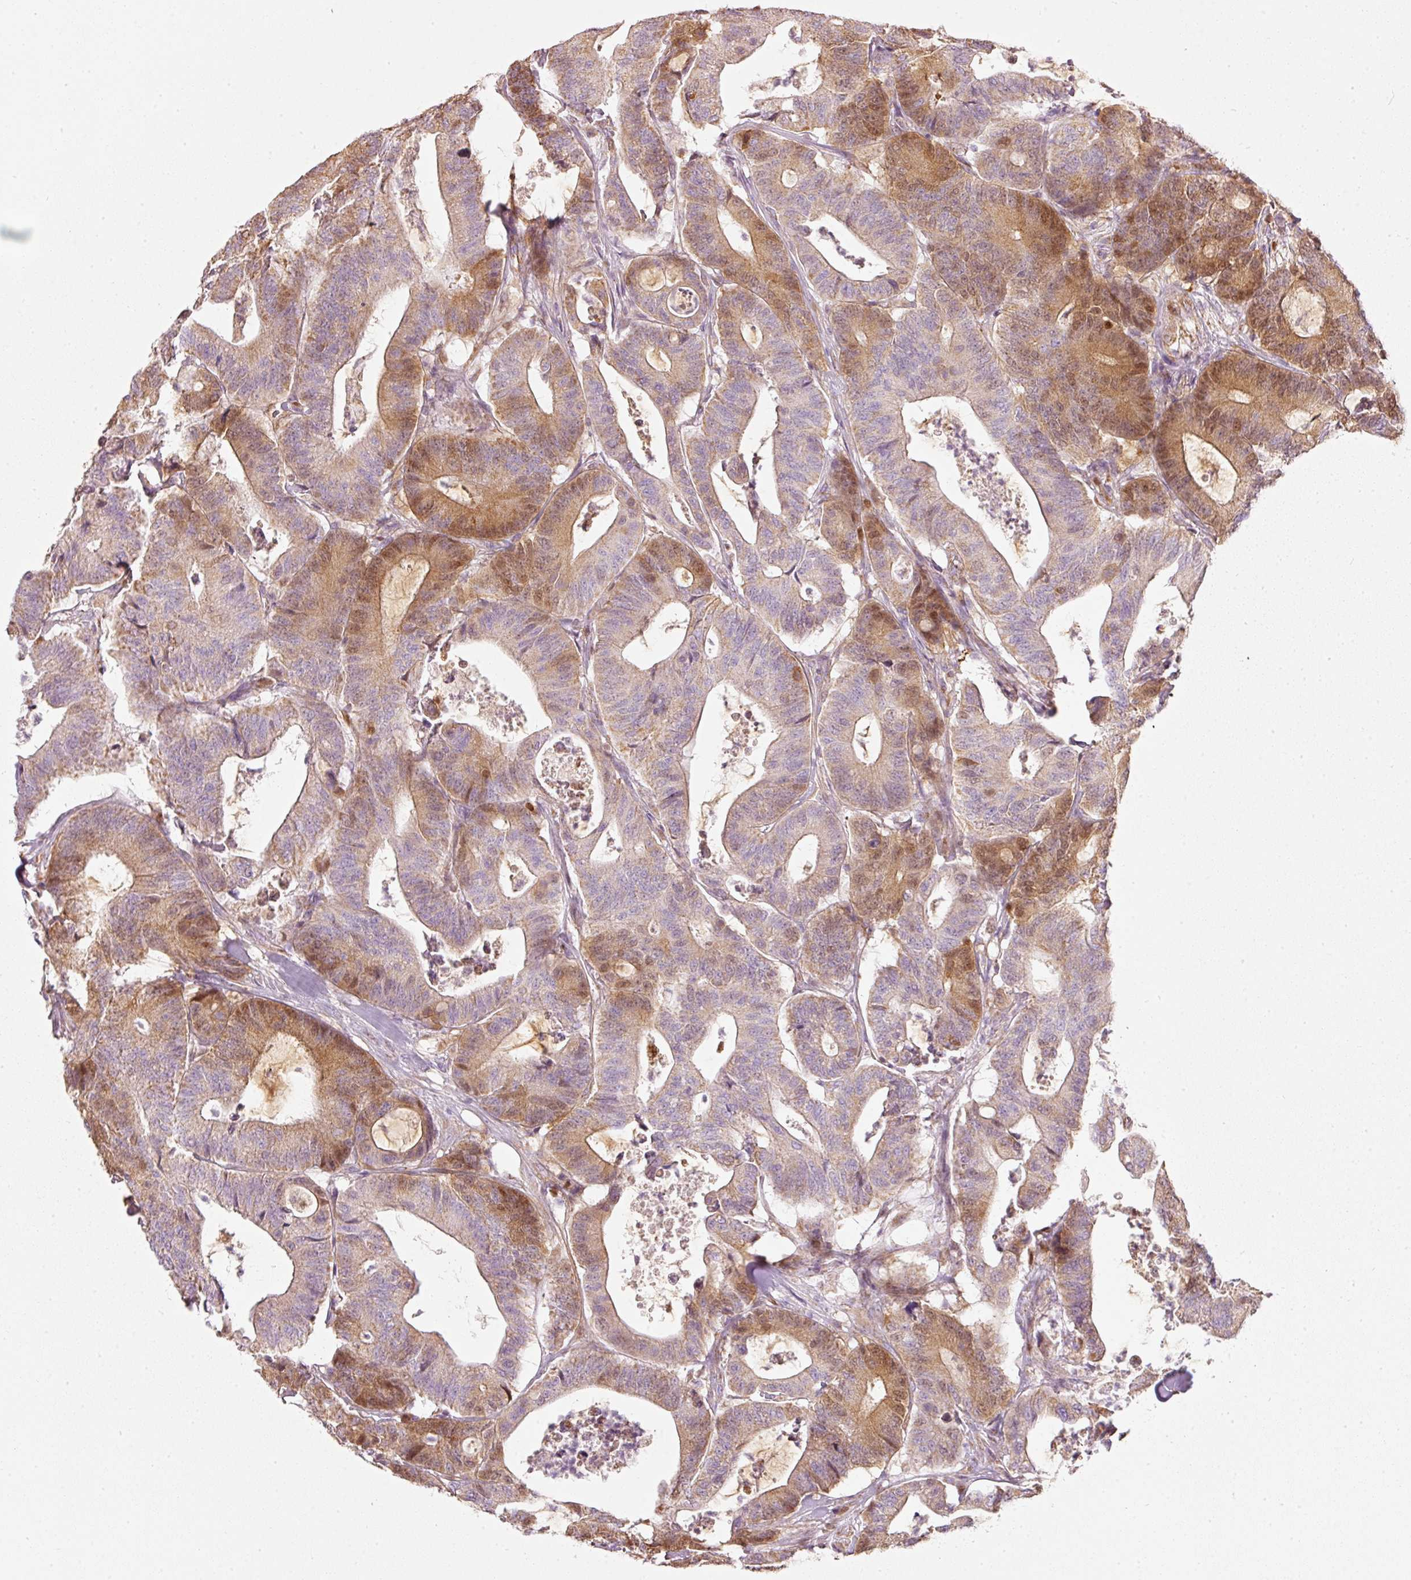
{"staining": {"intensity": "strong", "quantity": "25%-75%", "location": "cytoplasmic/membranous,nuclear"}, "tissue": "colorectal cancer", "cell_type": "Tumor cells", "image_type": "cancer", "snomed": [{"axis": "morphology", "description": "Adenocarcinoma, NOS"}, {"axis": "topography", "description": "Colon"}], "caption": "The image displays a brown stain indicating the presence of a protein in the cytoplasmic/membranous and nuclear of tumor cells in adenocarcinoma (colorectal).", "gene": "DUT", "patient": {"sex": "female", "age": 84}}